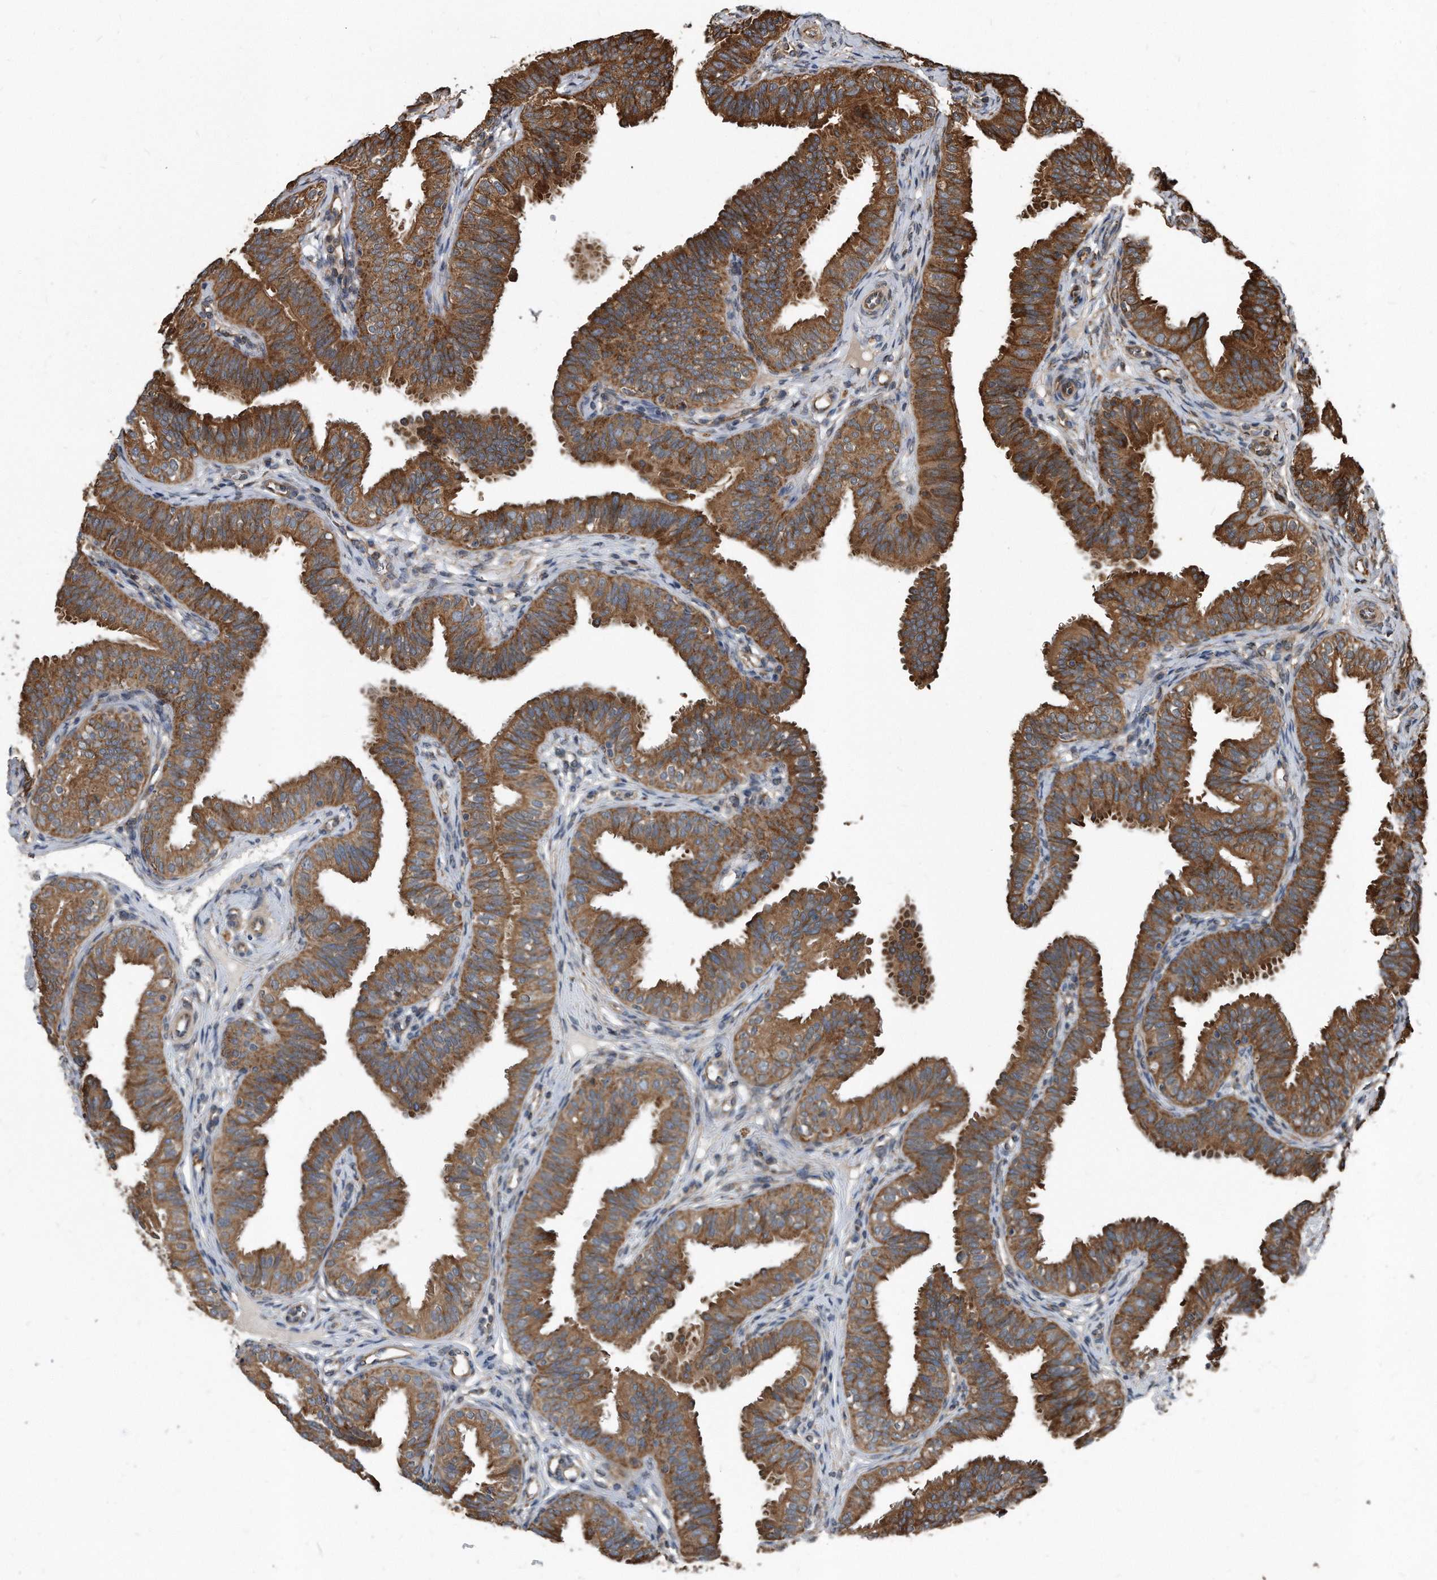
{"staining": {"intensity": "moderate", "quantity": ">75%", "location": "cytoplasmic/membranous"}, "tissue": "fallopian tube", "cell_type": "Glandular cells", "image_type": "normal", "snomed": [{"axis": "morphology", "description": "Normal tissue, NOS"}, {"axis": "topography", "description": "Fallopian tube"}], "caption": "Immunohistochemistry (DAB (3,3'-diaminobenzidine)) staining of benign fallopian tube displays moderate cytoplasmic/membranous protein staining in approximately >75% of glandular cells. (DAB (3,3'-diaminobenzidine) IHC, brown staining for protein, blue staining for nuclei).", "gene": "FAM136A", "patient": {"sex": "female", "age": 35}}